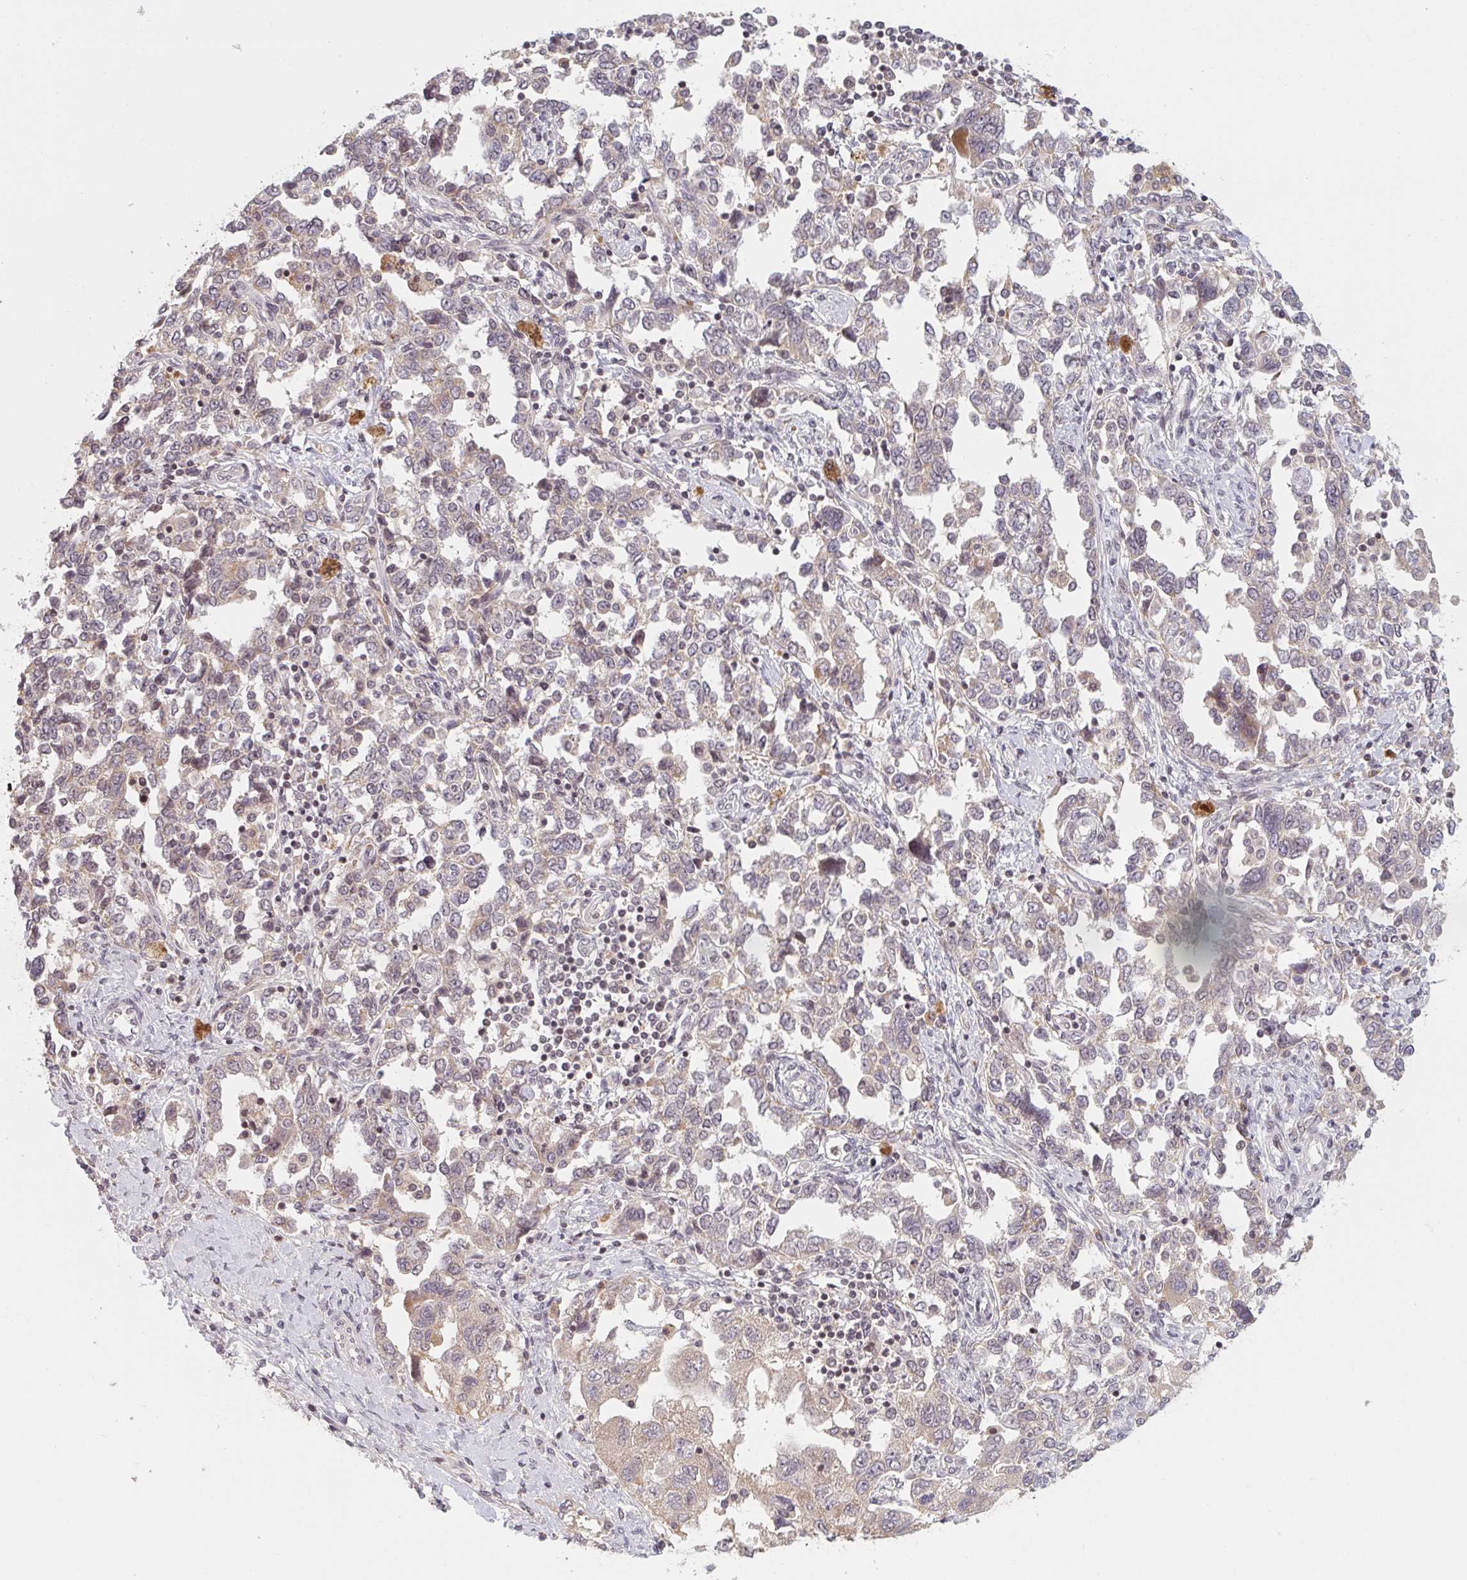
{"staining": {"intensity": "weak", "quantity": "25%-75%", "location": "cytoplasmic/membranous"}, "tissue": "ovarian cancer", "cell_type": "Tumor cells", "image_type": "cancer", "snomed": [{"axis": "morphology", "description": "Carcinoma, NOS"}, {"axis": "morphology", "description": "Cystadenocarcinoma, serous, NOS"}, {"axis": "topography", "description": "Ovary"}], "caption": "Serous cystadenocarcinoma (ovarian) stained with DAB immunohistochemistry shows low levels of weak cytoplasmic/membranous positivity in about 25%-75% of tumor cells.", "gene": "DCST1", "patient": {"sex": "female", "age": 69}}